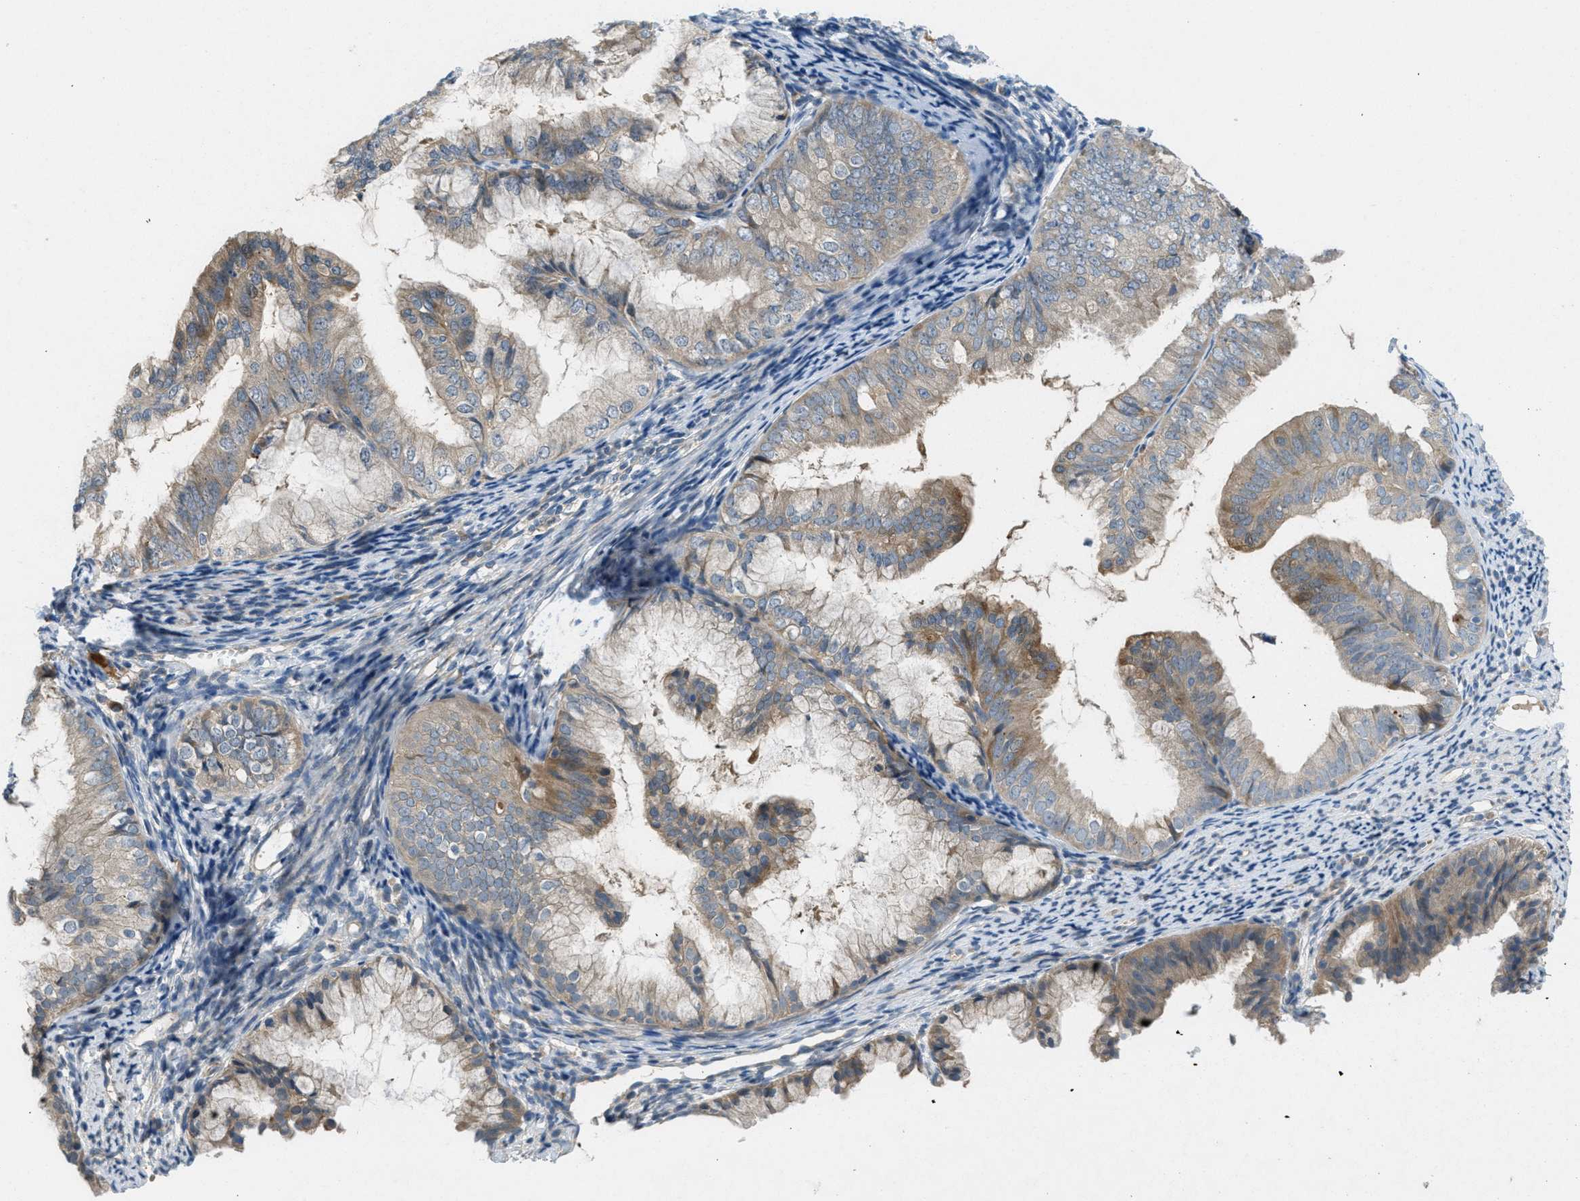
{"staining": {"intensity": "moderate", "quantity": "<25%", "location": "cytoplasmic/membranous"}, "tissue": "endometrial cancer", "cell_type": "Tumor cells", "image_type": "cancer", "snomed": [{"axis": "morphology", "description": "Adenocarcinoma, NOS"}, {"axis": "topography", "description": "Endometrium"}], "caption": "Protein expression analysis of human endometrial cancer reveals moderate cytoplasmic/membranous expression in about <25% of tumor cells. Nuclei are stained in blue.", "gene": "ADCY6", "patient": {"sex": "female", "age": 63}}